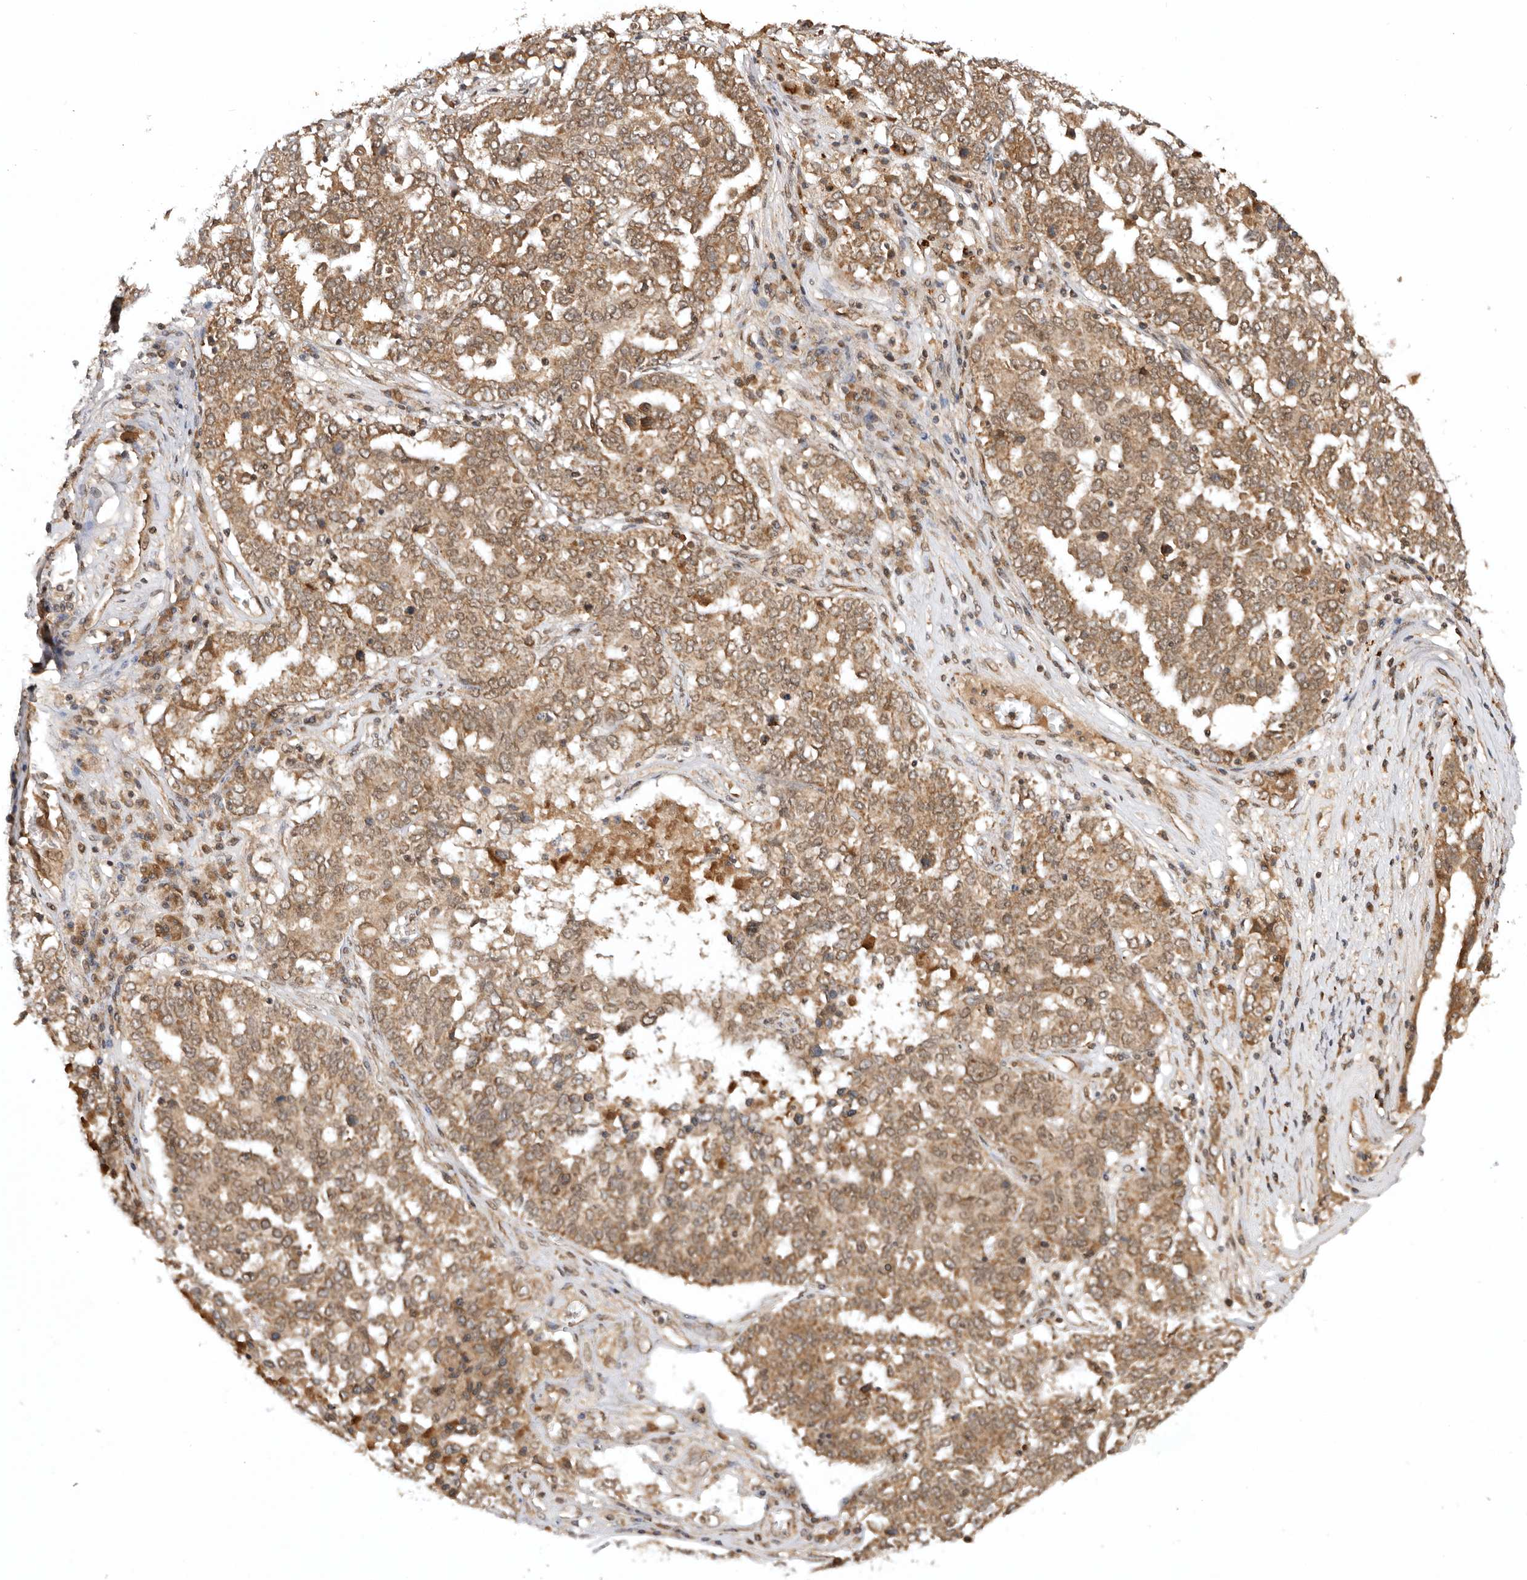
{"staining": {"intensity": "moderate", "quantity": ">75%", "location": "cytoplasmic/membranous"}, "tissue": "ovarian cancer", "cell_type": "Tumor cells", "image_type": "cancer", "snomed": [{"axis": "morphology", "description": "Carcinoma, endometroid"}, {"axis": "topography", "description": "Ovary"}], "caption": "Immunohistochemistry (IHC) staining of ovarian endometroid carcinoma, which shows medium levels of moderate cytoplasmic/membranous staining in approximately >75% of tumor cells indicating moderate cytoplasmic/membranous protein staining. The staining was performed using DAB (brown) for protein detection and nuclei were counterstained in hematoxylin (blue).", "gene": "TARS2", "patient": {"sex": "female", "age": 62}}